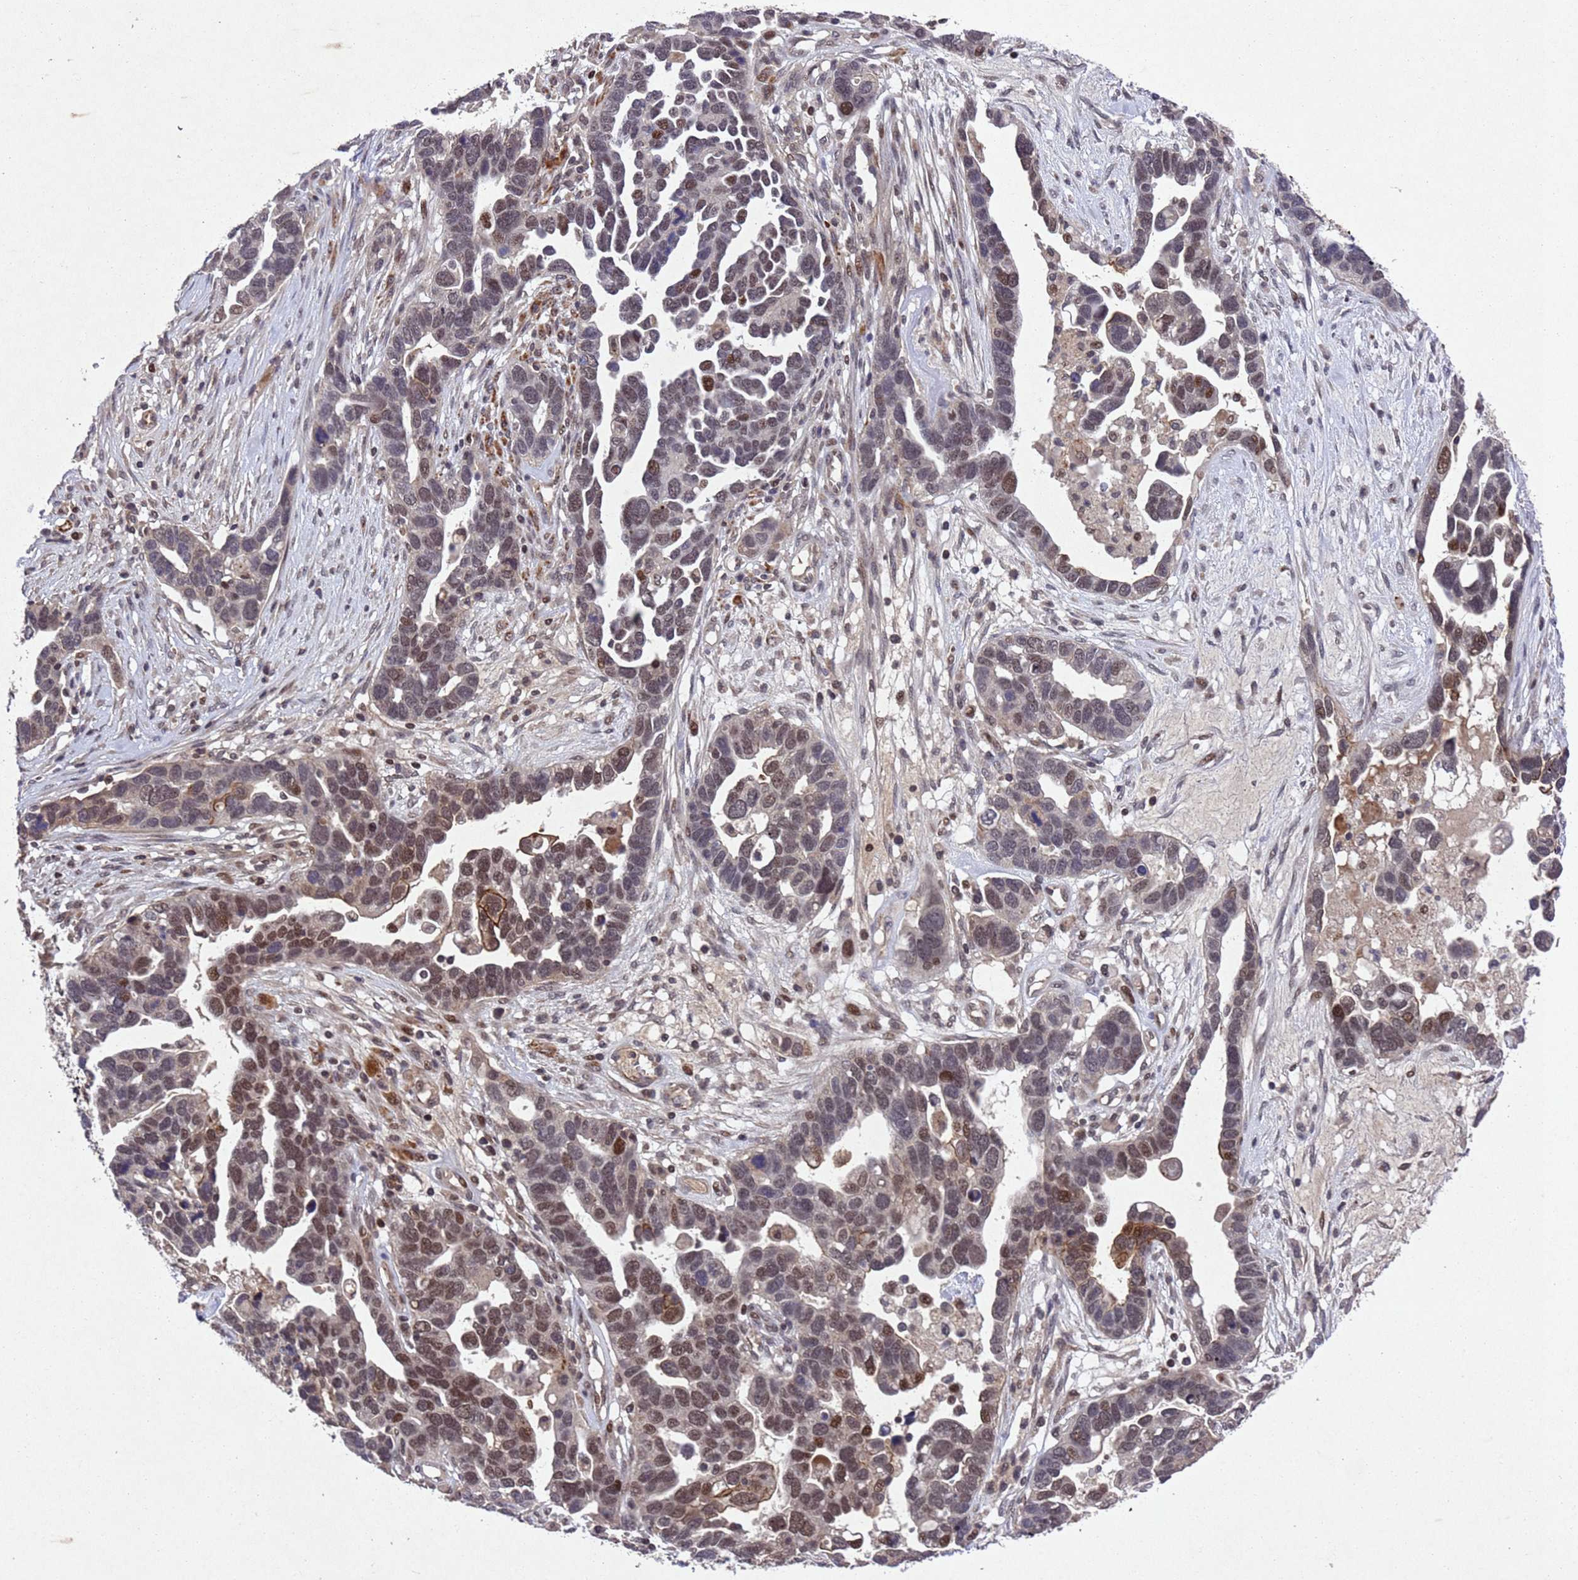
{"staining": {"intensity": "moderate", "quantity": "25%-75%", "location": "cytoplasmic/membranous,nuclear"}, "tissue": "ovarian cancer", "cell_type": "Tumor cells", "image_type": "cancer", "snomed": [{"axis": "morphology", "description": "Cystadenocarcinoma, serous, NOS"}, {"axis": "topography", "description": "Ovary"}], "caption": "The micrograph demonstrates staining of ovarian cancer, revealing moderate cytoplasmic/membranous and nuclear protein staining (brown color) within tumor cells. The staining was performed using DAB (3,3'-diaminobenzidine), with brown indicating positive protein expression. Nuclei are stained blue with hematoxylin.", "gene": "TBK1", "patient": {"sex": "female", "age": 54}}